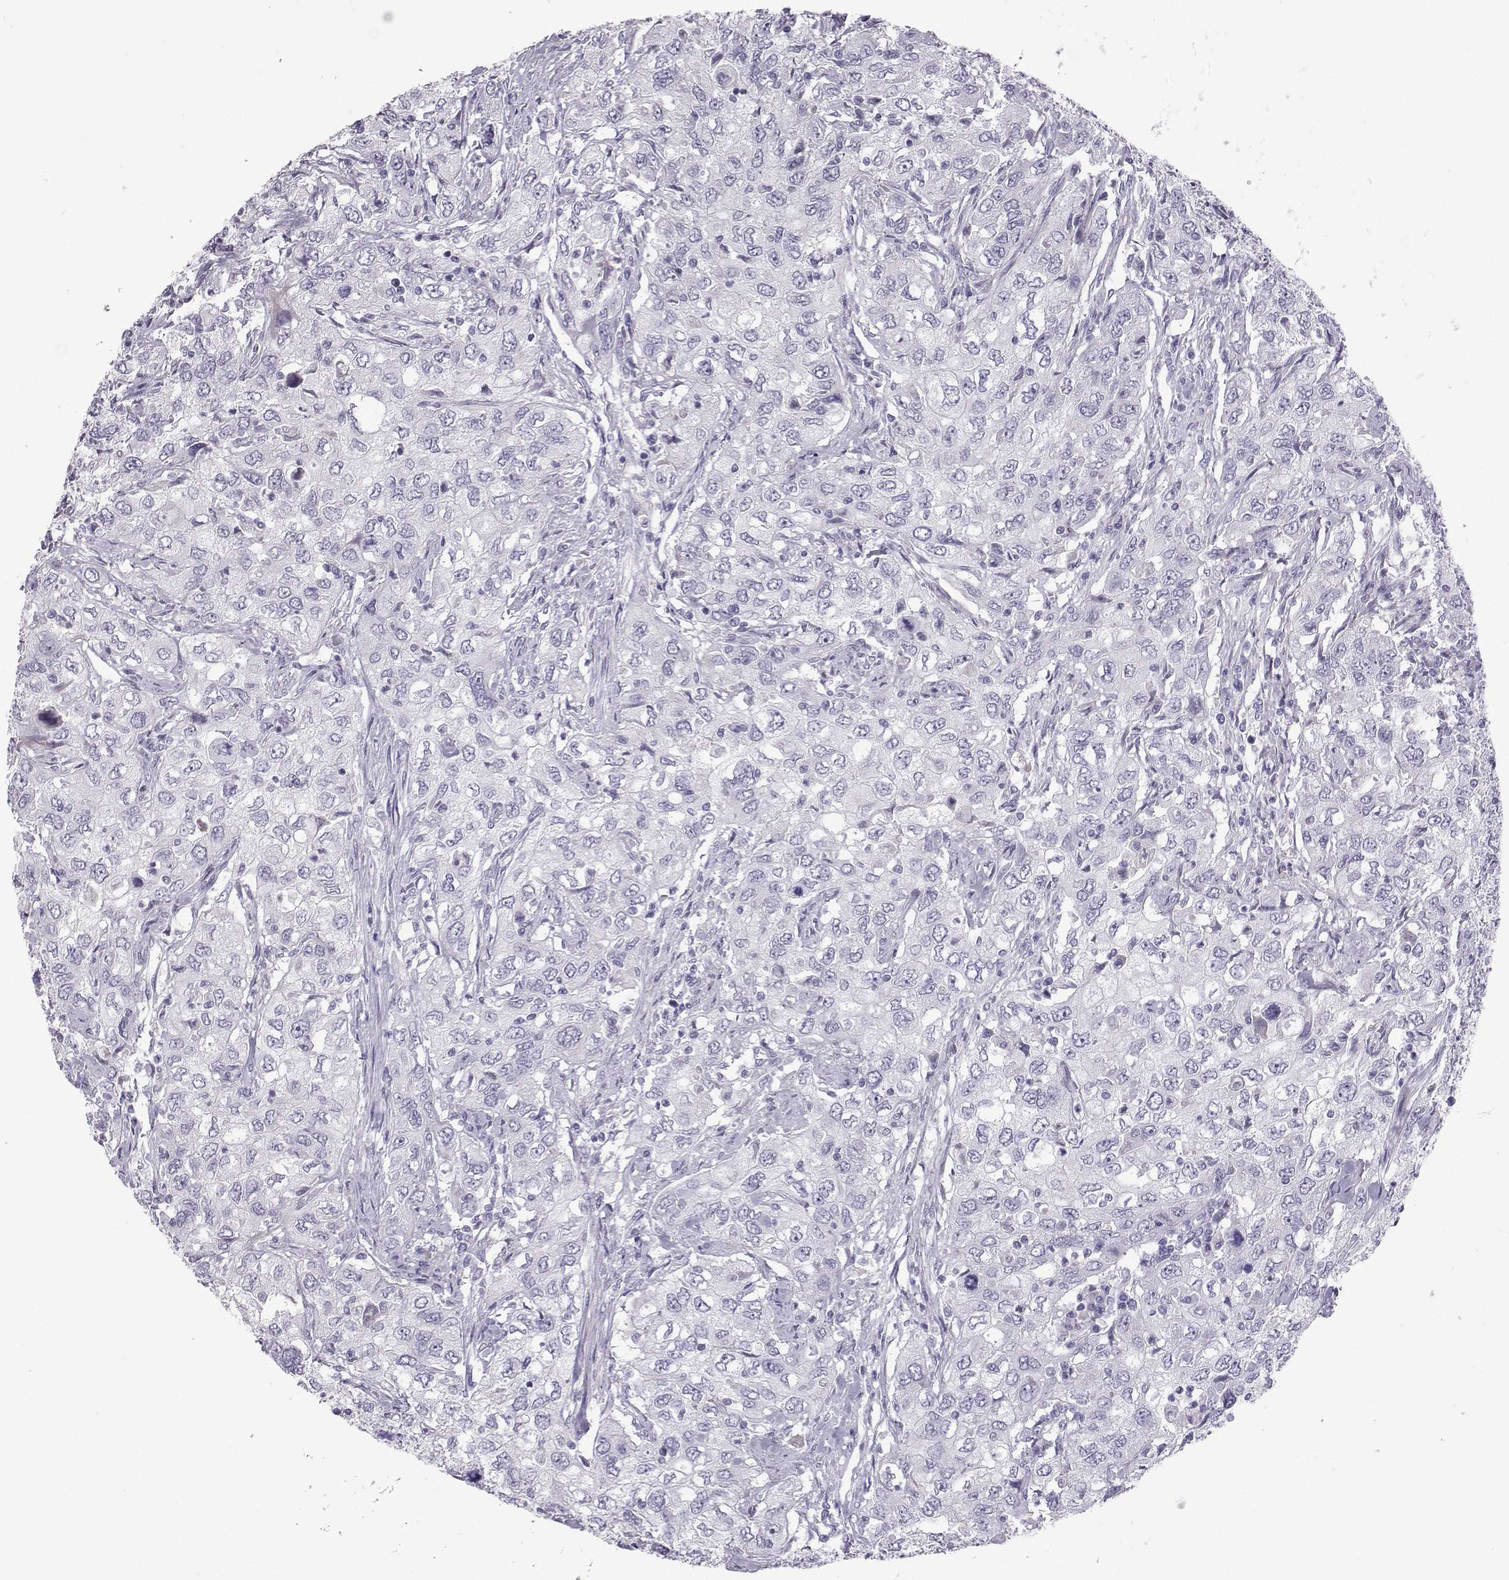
{"staining": {"intensity": "negative", "quantity": "none", "location": "none"}, "tissue": "urothelial cancer", "cell_type": "Tumor cells", "image_type": "cancer", "snomed": [{"axis": "morphology", "description": "Urothelial carcinoma, High grade"}, {"axis": "topography", "description": "Urinary bladder"}], "caption": "This is a micrograph of IHC staining of urothelial carcinoma (high-grade), which shows no staining in tumor cells. (Immunohistochemistry (ihc), brightfield microscopy, high magnification).", "gene": "DMRT3", "patient": {"sex": "male", "age": 76}}